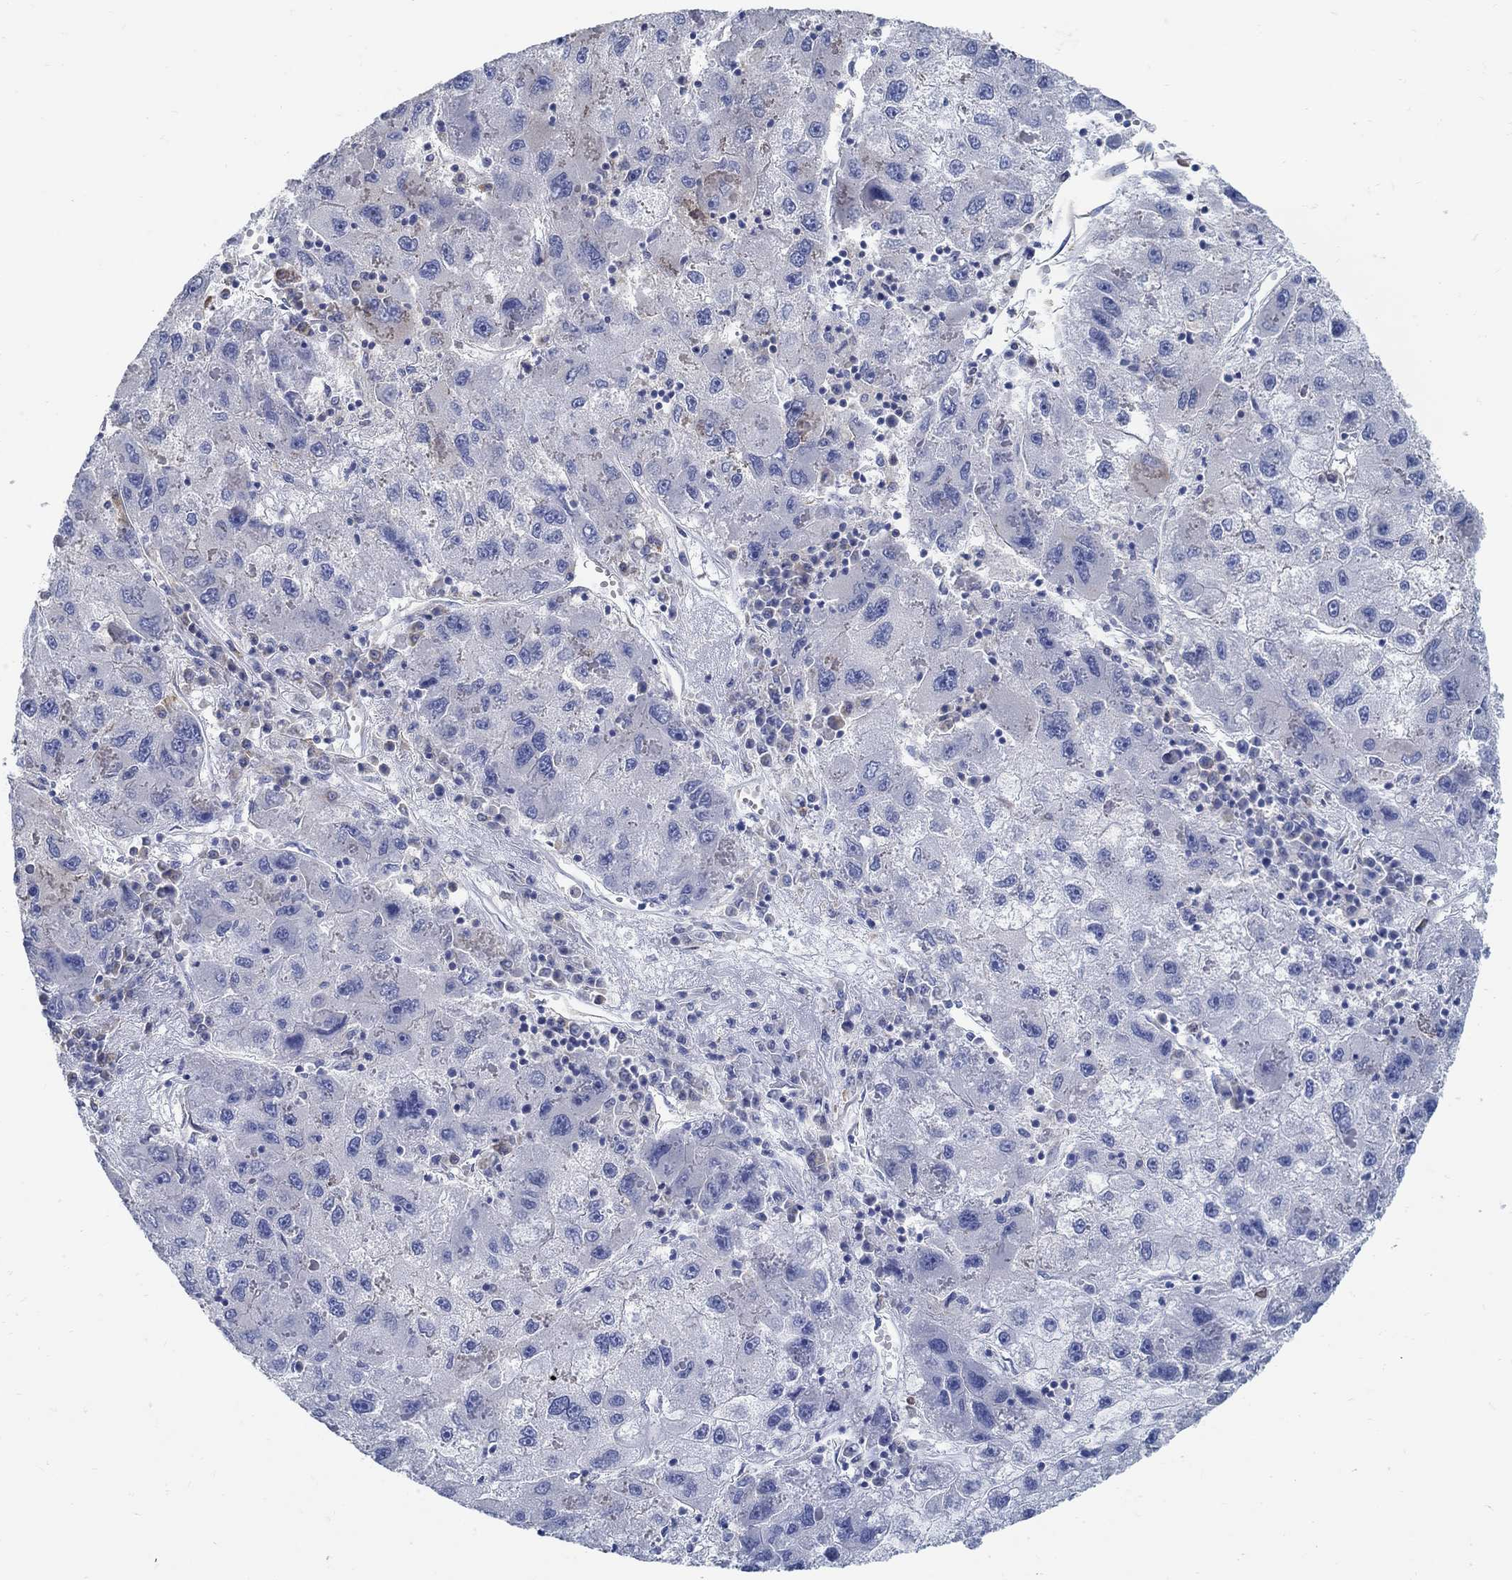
{"staining": {"intensity": "negative", "quantity": "none", "location": "none"}, "tissue": "liver cancer", "cell_type": "Tumor cells", "image_type": "cancer", "snomed": [{"axis": "morphology", "description": "Carcinoma, Hepatocellular, NOS"}, {"axis": "topography", "description": "Liver"}], "caption": "Photomicrograph shows no significant protein expression in tumor cells of liver cancer.", "gene": "PCDH11X", "patient": {"sex": "male", "age": 75}}